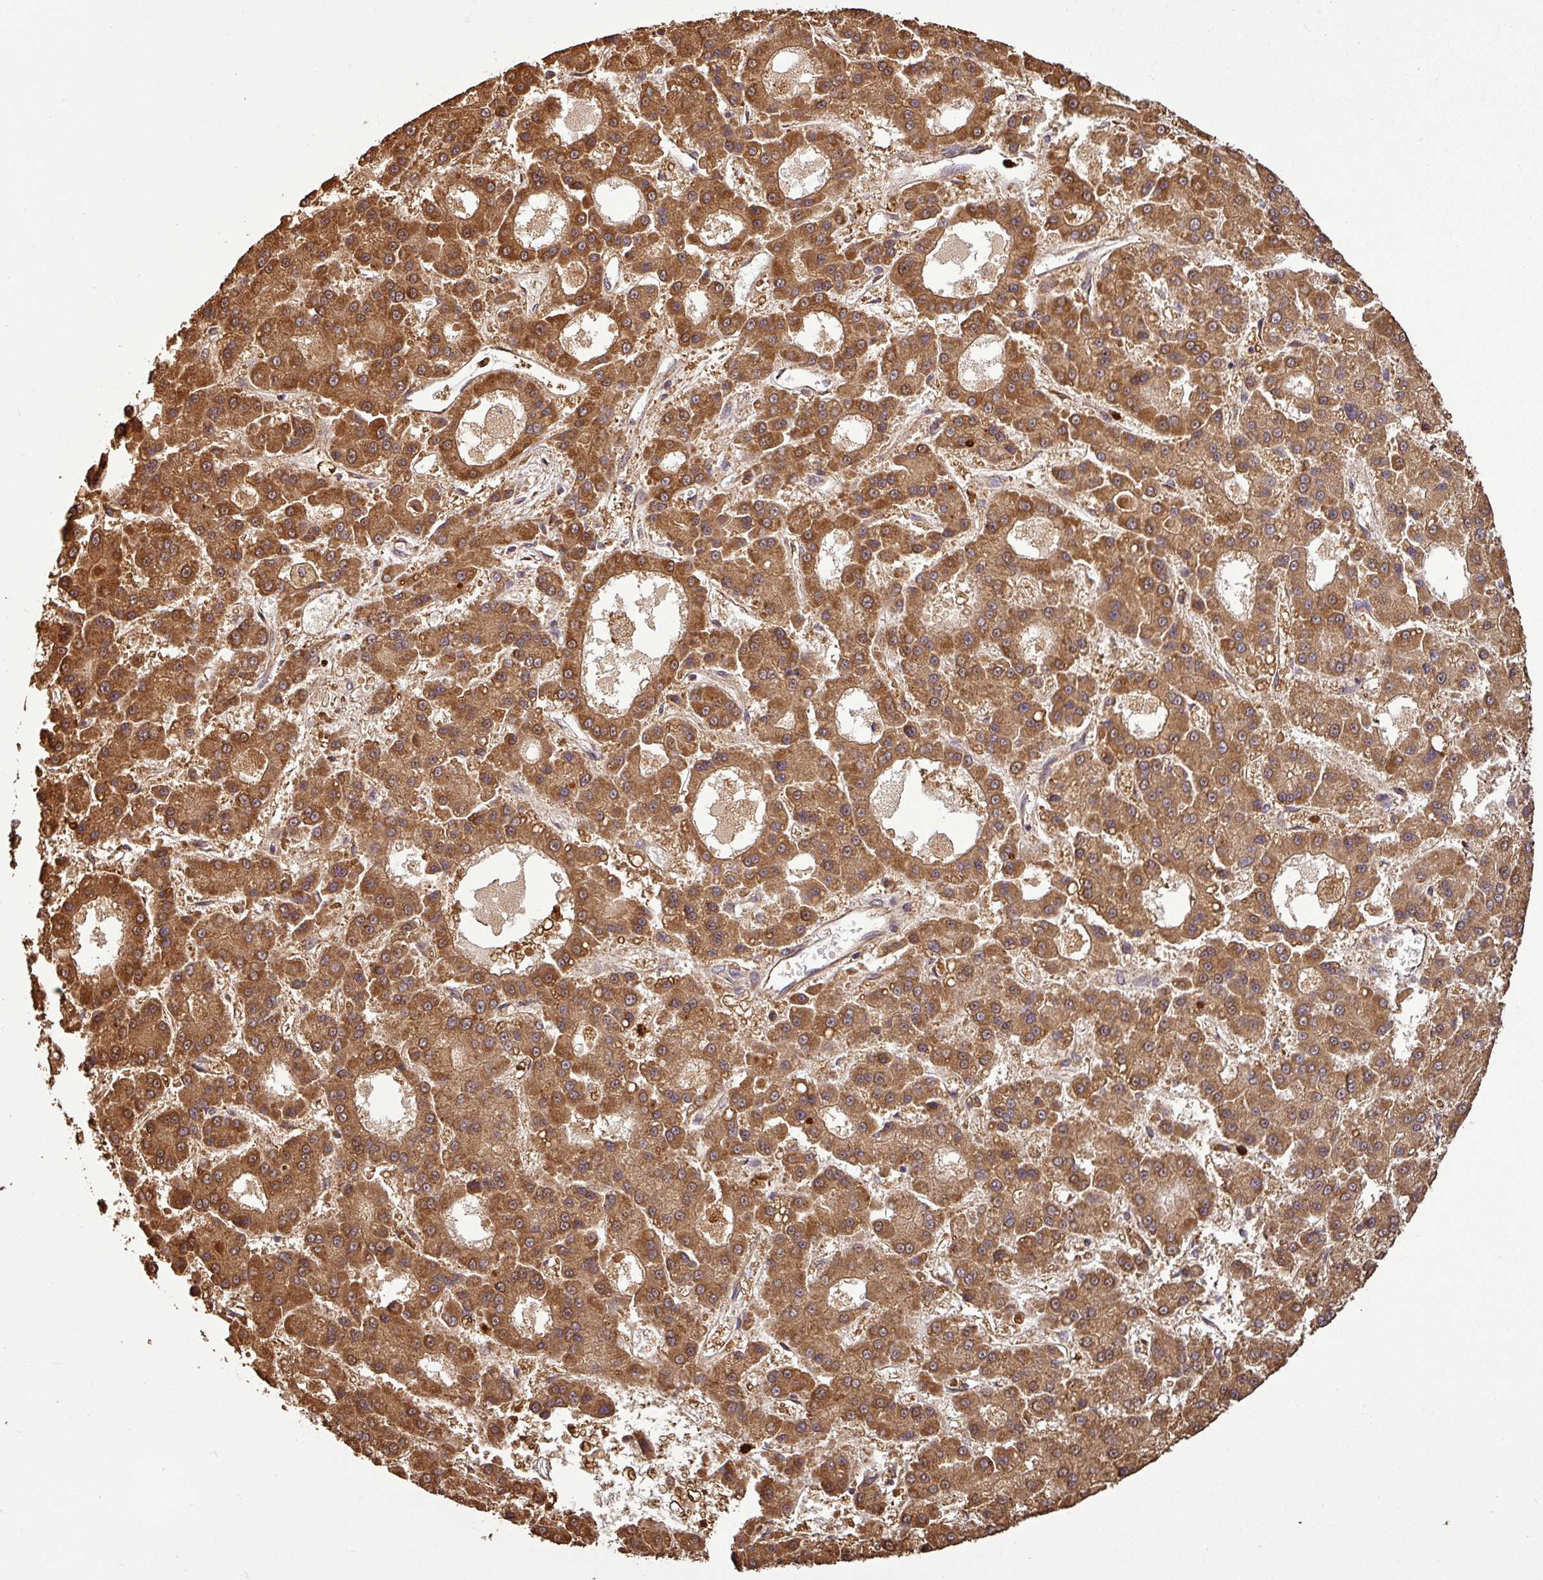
{"staining": {"intensity": "strong", "quantity": ">75%", "location": "cytoplasmic/membranous"}, "tissue": "liver cancer", "cell_type": "Tumor cells", "image_type": "cancer", "snomed": [{"axis": "morphology", "description": "Carcinoma, Hepatocellular, NOS"}, {"axis": "topography", "description": "Liver"}], "caption": "Strong cytoplasmic/membranous staining is present in approximately >75% of tumor cells in liver hepatocellular carcinoma.", "gene": "PLEKHM1", "patient": {"sex": "male", "age": 70}}